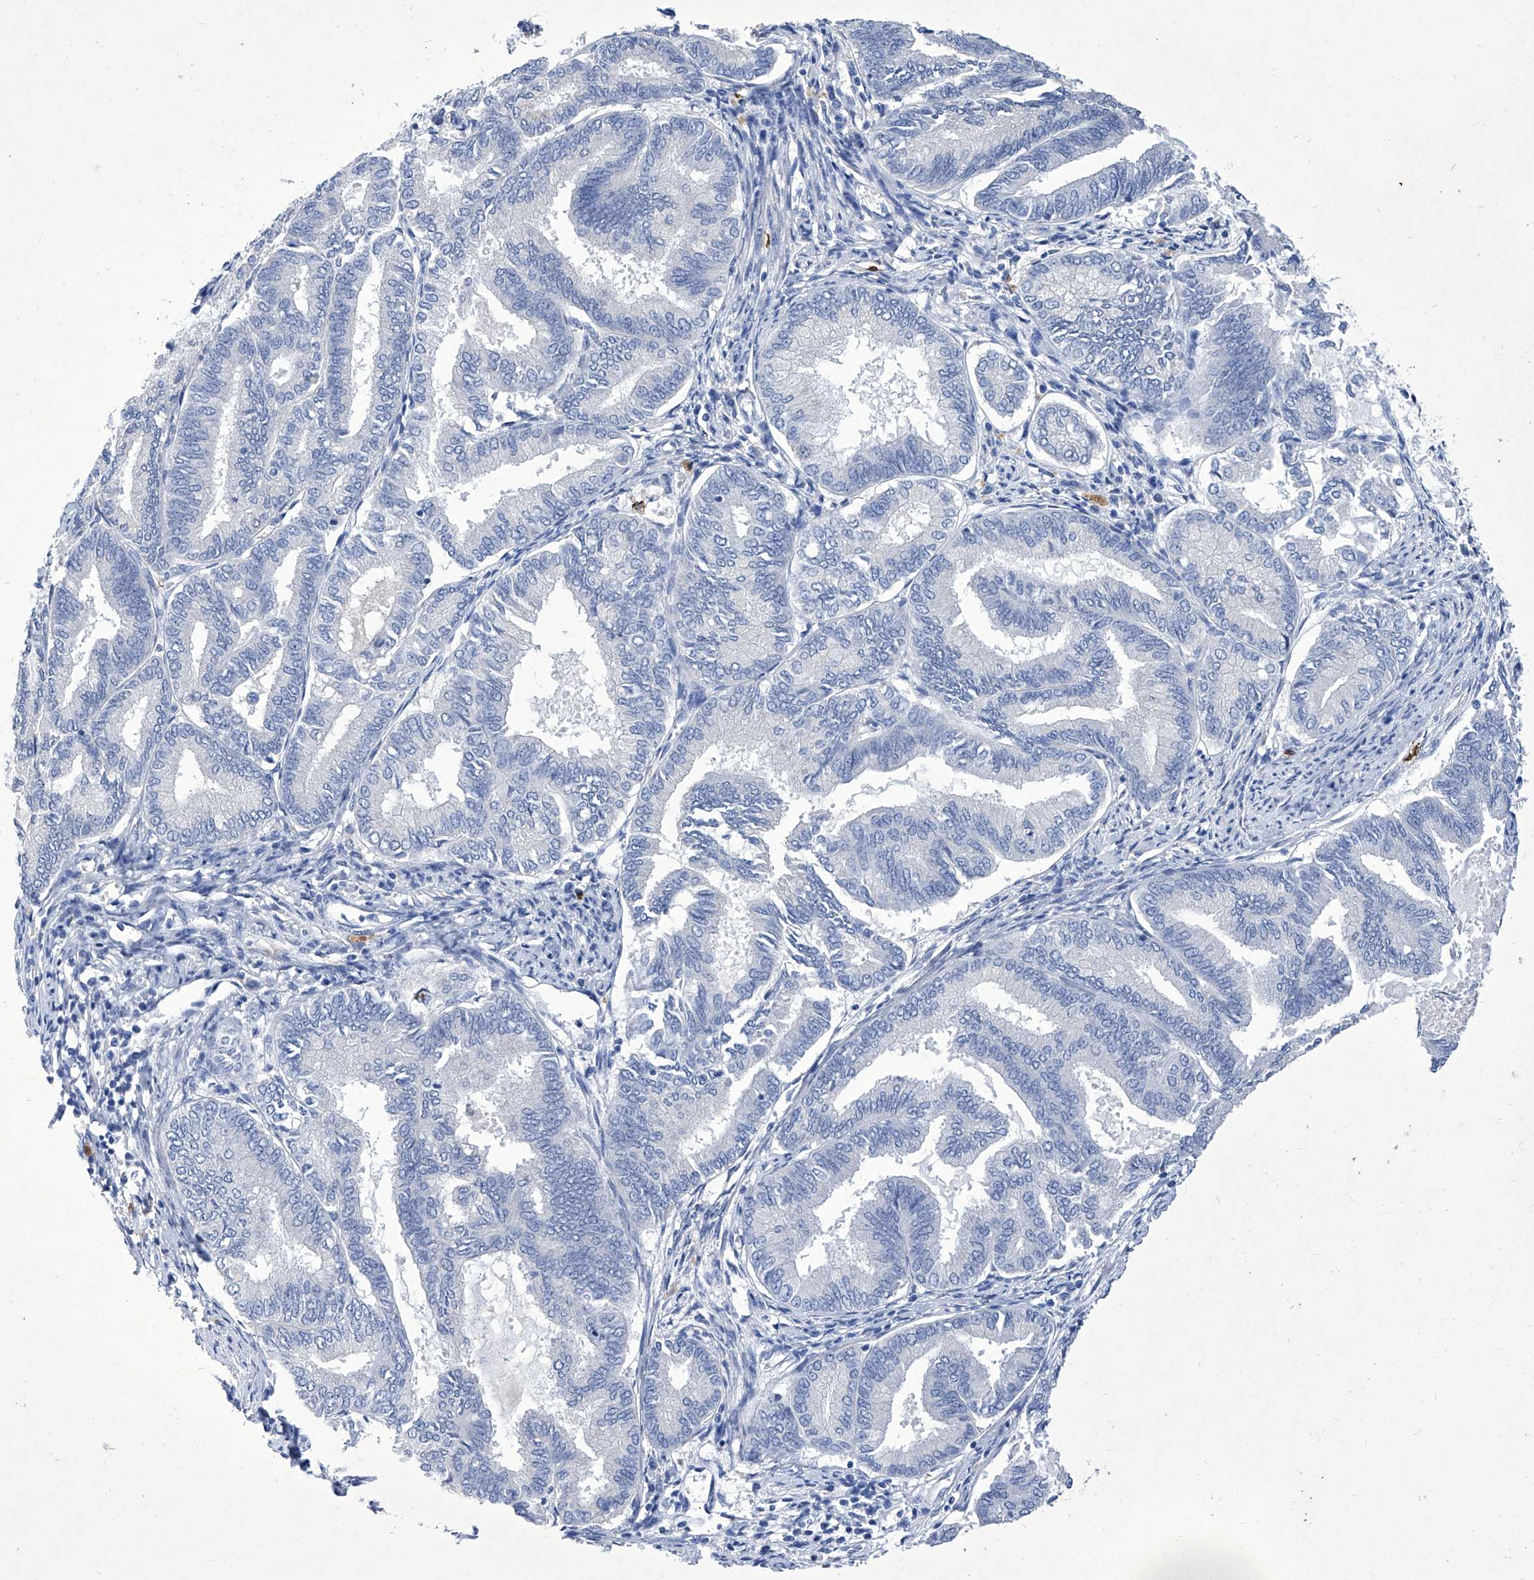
{"staining": {"intensity": "negative", "quantity": "none", "location": "none"}, "tissue": "endometrial cancer", "cell_type": "Tumor cells", "image_type": "cancer", "snomed": [{"axis": "morphology", "description": "Adenocarcinoma, NOS"}, {"axis": "topography", "description": "Endometrium"}], "caption": "Immunohistochemistry (IHC) histopathology image of endometrial cancer (adenocarcinoma) stained for a protein (brown), which exhibits no staining in tumor cells.", "gene": "IFNL2", "patient": {"sex": "female", "age": 86}}